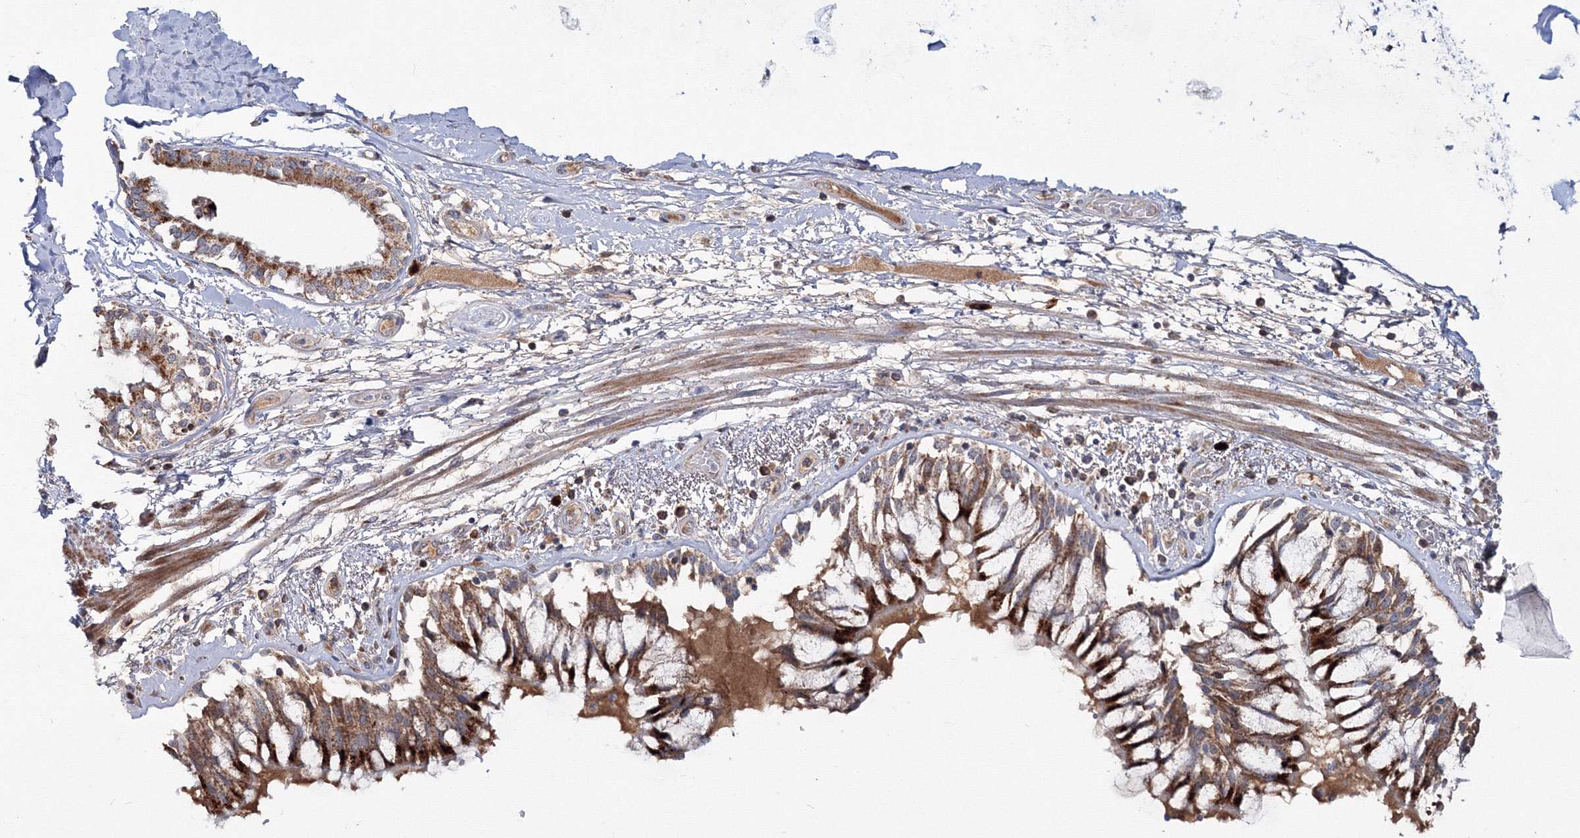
{"staining": {"intensity": "weak", "quantity": "25%-75%", "location": "cytoplasmic/membranous"}, "tissue": "adipose tissue", "cell_type": "Adipocytes", "image_type": "normal", "snomed": [{"axis": "morphology", "description": "Normal tissue, NOS"}, {"axis": "topography", "description": "Cartilage tissue"}, {"axis": "topography", "description": "Bronchus"}, {"axis": "topography", "description": "Lung"}, {"axis": "topography", "description": "Peripheral nerve tissue"}], "caption": "A micrograph of human adipose tissue stained for a protein exhibits weak cytoplasmic/membranous brown staining in adipocytes.", "gene": "PEX13", "patient": {"sex": "female", "age": 49}}